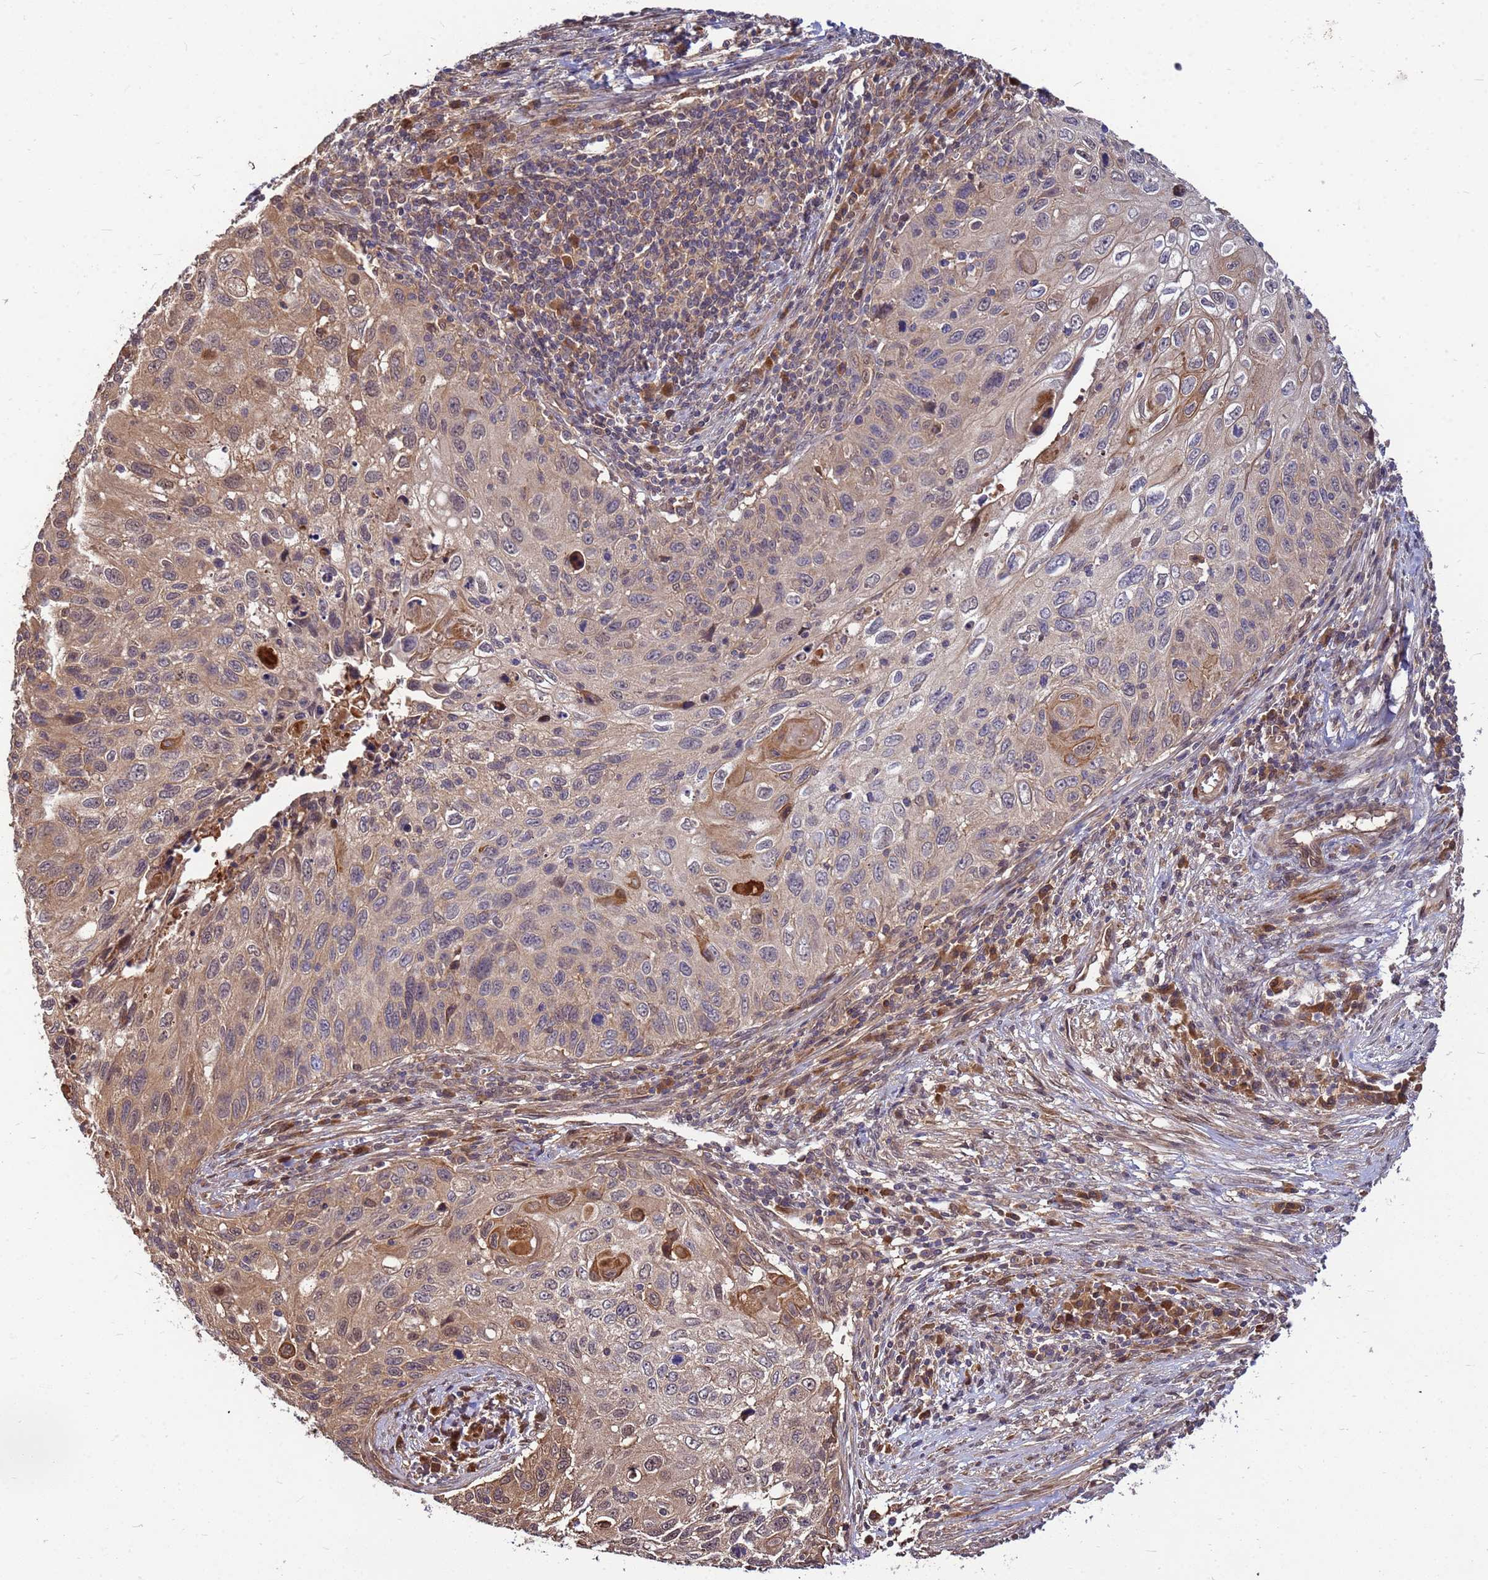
{"staining": {"intensity": "weak", "quantity": "25%-75%", "location": "cytoplasmic/membranous"}, "tissue": "cervical cancer", "cell_type": "Tumor cells", "image_type": "cancer", "snomed": [{"axis": "morphology", "description": "Squamous cell carcinoma, NOS"}, {"axis": "topography", "description": "Cervix"}], "caption": "Tumor cells show low levels of weak cytoplasmic/membranous expression in about 25%-75% of cells in human cervical cancer (squamous cell carcinoma).", "gene": "DUS4L", "patient": {"sex": "female", "age": 70}}